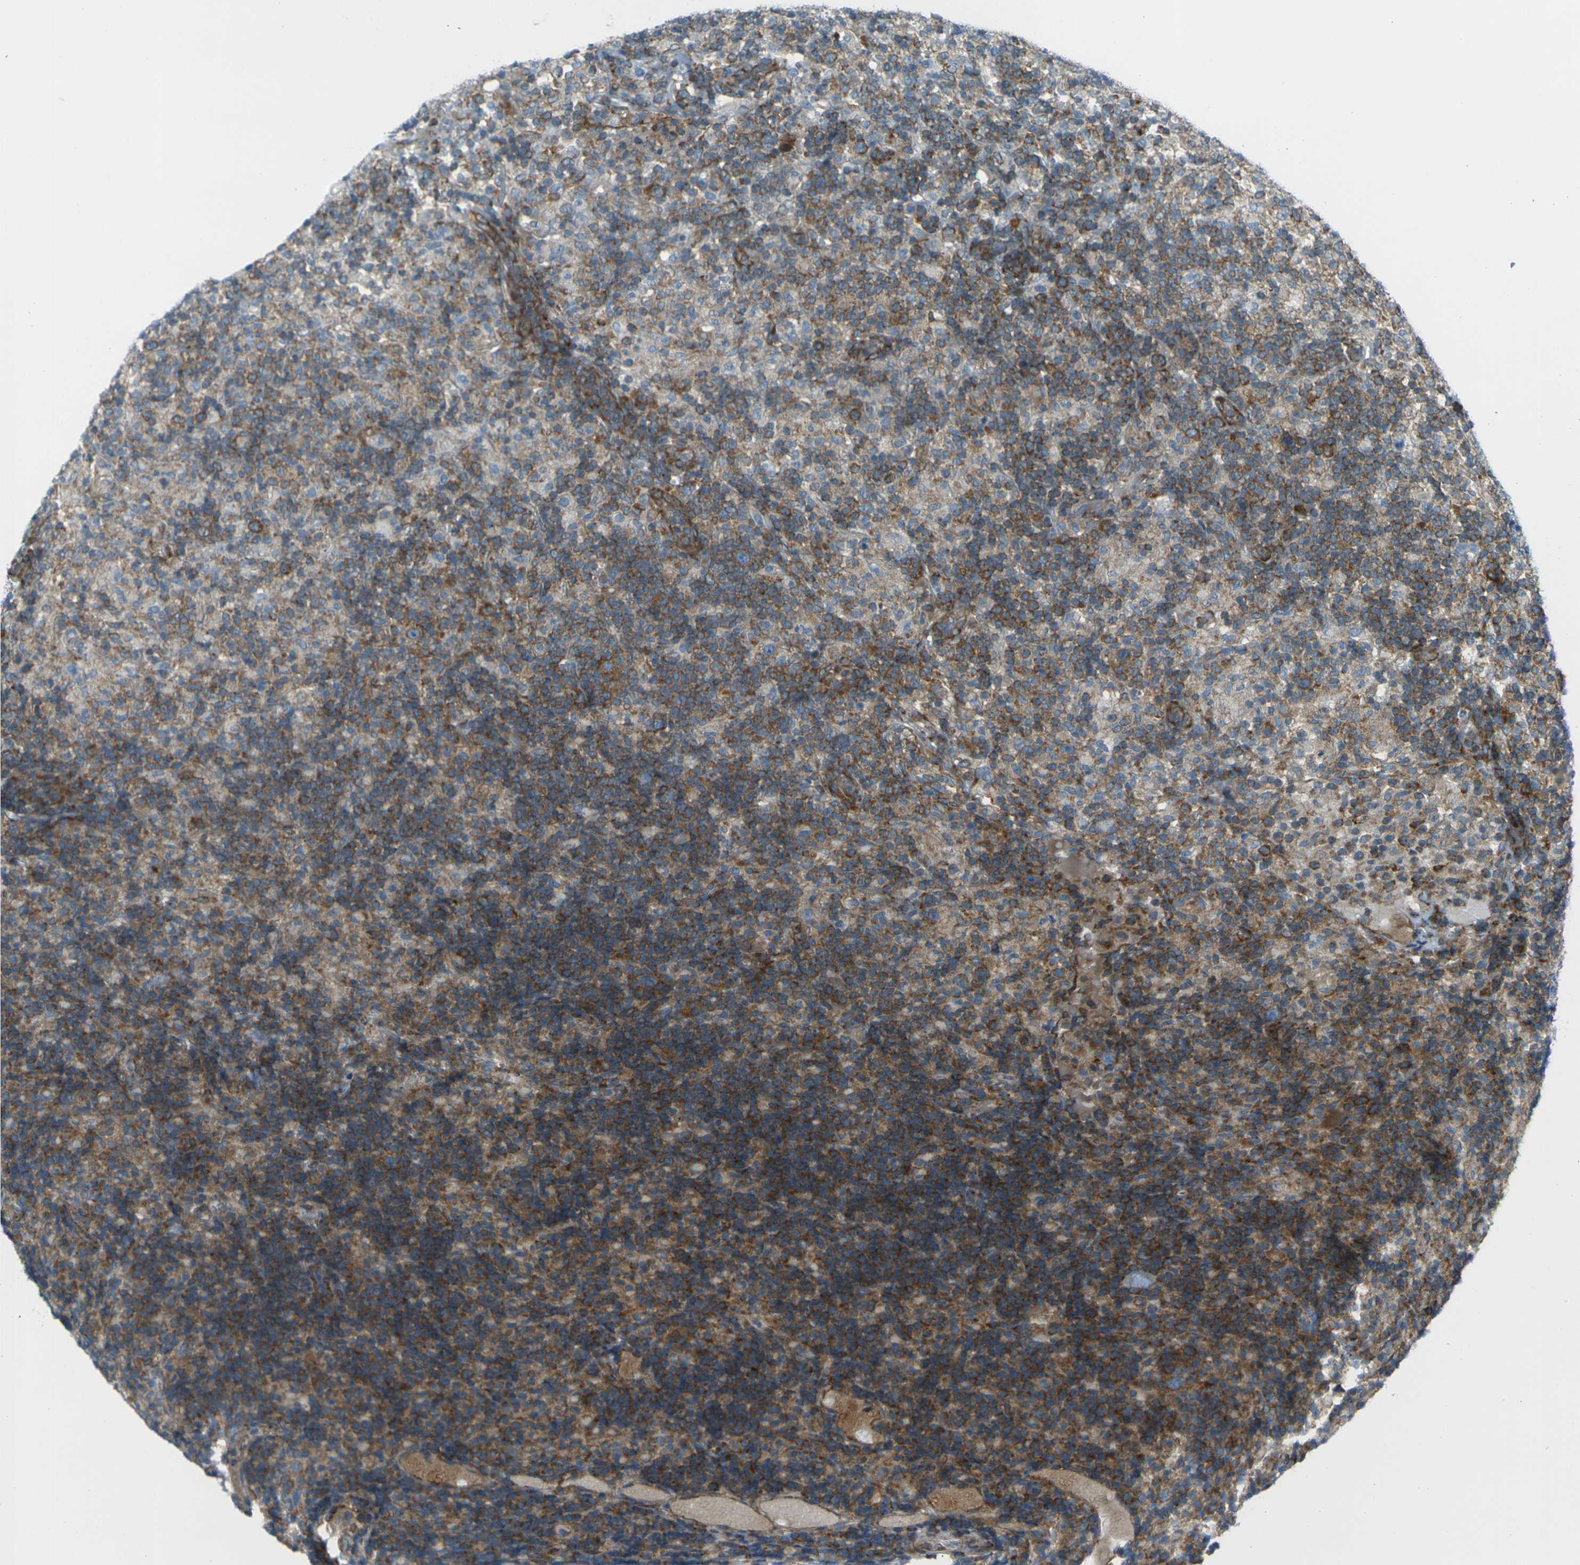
{"staining": {"intensity": "strong", "quantity": "25%-75%", "location": "cytoplasmic/membranous"}, "tissue": "lymphoma", "cell_type": "Tumor cells", "image_type": "cancer", "snomed": [{"axis": "morphology", "description": "Hodgkin's disease, NOS"}, {"axis": "topography", "description": "Lymph node"}], "caption": "Approximately 25%-75% of tumor cells in human Hodgkin's disease demonstrate strong cytoplasmic/membranous protein positivity as visualized by brown immunohistochemical staining.", "gene": "CELSR2", "patient": {"sex": "male", "age": 70}}